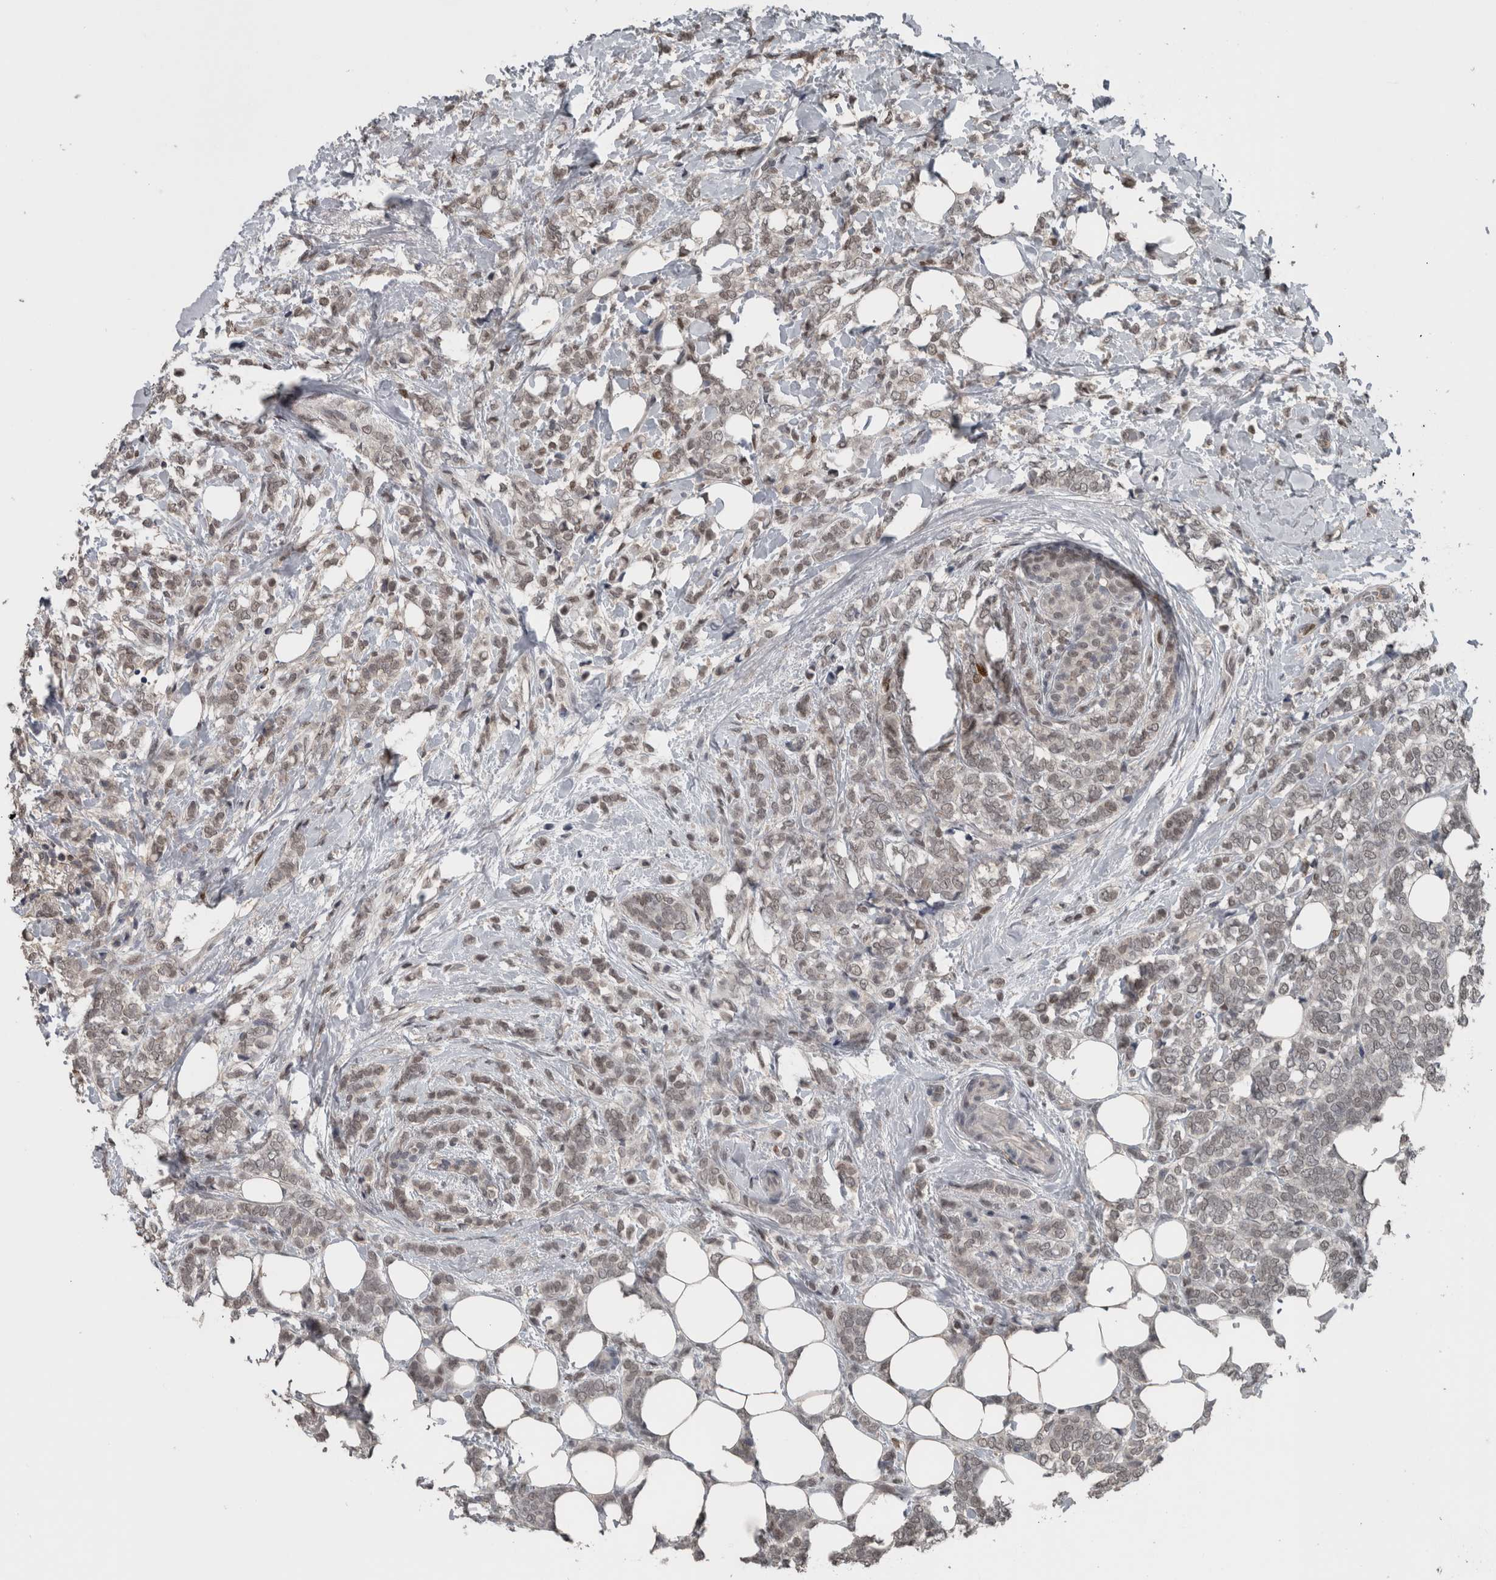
{"staining": {"intensity": "weak", "quantity": "<25%", "location": "nuclear"}, "tissue": "breast cancer", "cell_type": "Tumor cells", "image_type": "cancer", "snomed": [{"axis": "morphology", "description": "Lobular carcinoma"}, {"axis": "topography", "description": "Breast"}], "caption": "DAB (3,3'-diaminobenzidine) immunohistochemical staining of human breast cancer (lobular carcinoma) displays no significant expression in tumor cells.", "gene": "ZBTB21", "patient": {"sex": "female", "age": 50}}